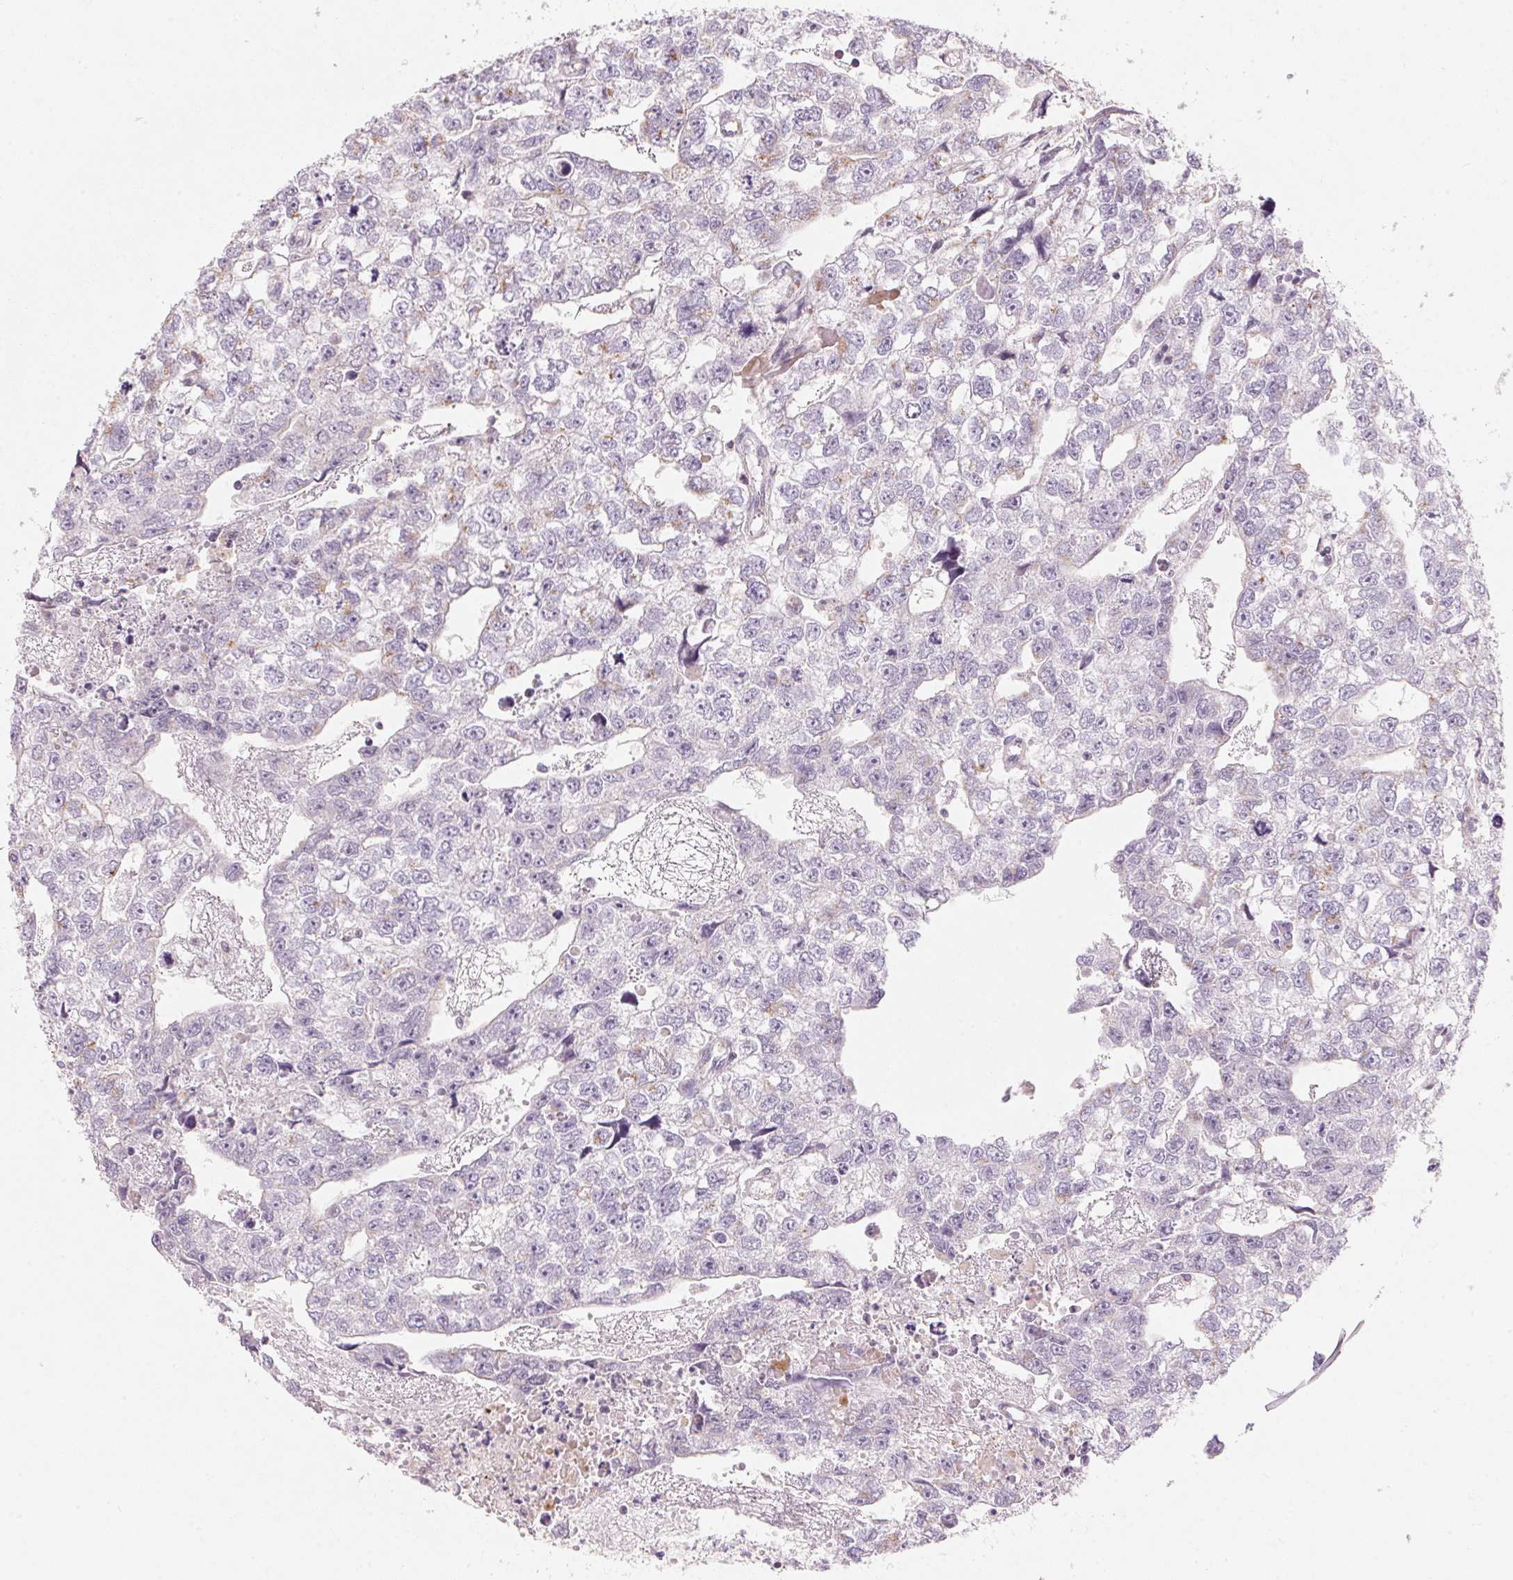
{"staining": {"intensity": "negative", "quantity": "none", "location": "none"}, "tissue": "testis cancer", "cell_type": "Tumor cells", "image_type": "cancer", "snomed": [{"axis": "morphology", "description": "Carcinoma, Embryonal, NOS"}, {"axis": "morphology", "description": "Teratoma, malignant, NOS"}, {"axis": "topography", "description": "Testis"}], "caption": "High magnification brightfield microscopy of testis cancer (embryonal carcinoma) stained with DAB (brown) and counterstained with hematoxylin (blue): tumor cells show no significant expression. Brightfield microscopy of immunohistochemistry stained with DAB (3,3'-diaminobenzidine) (brown) and hematoxylin (blue), captured at high magnification.", "gene": "DRAM2", "patient": {"sex": "male", "age": 44}}